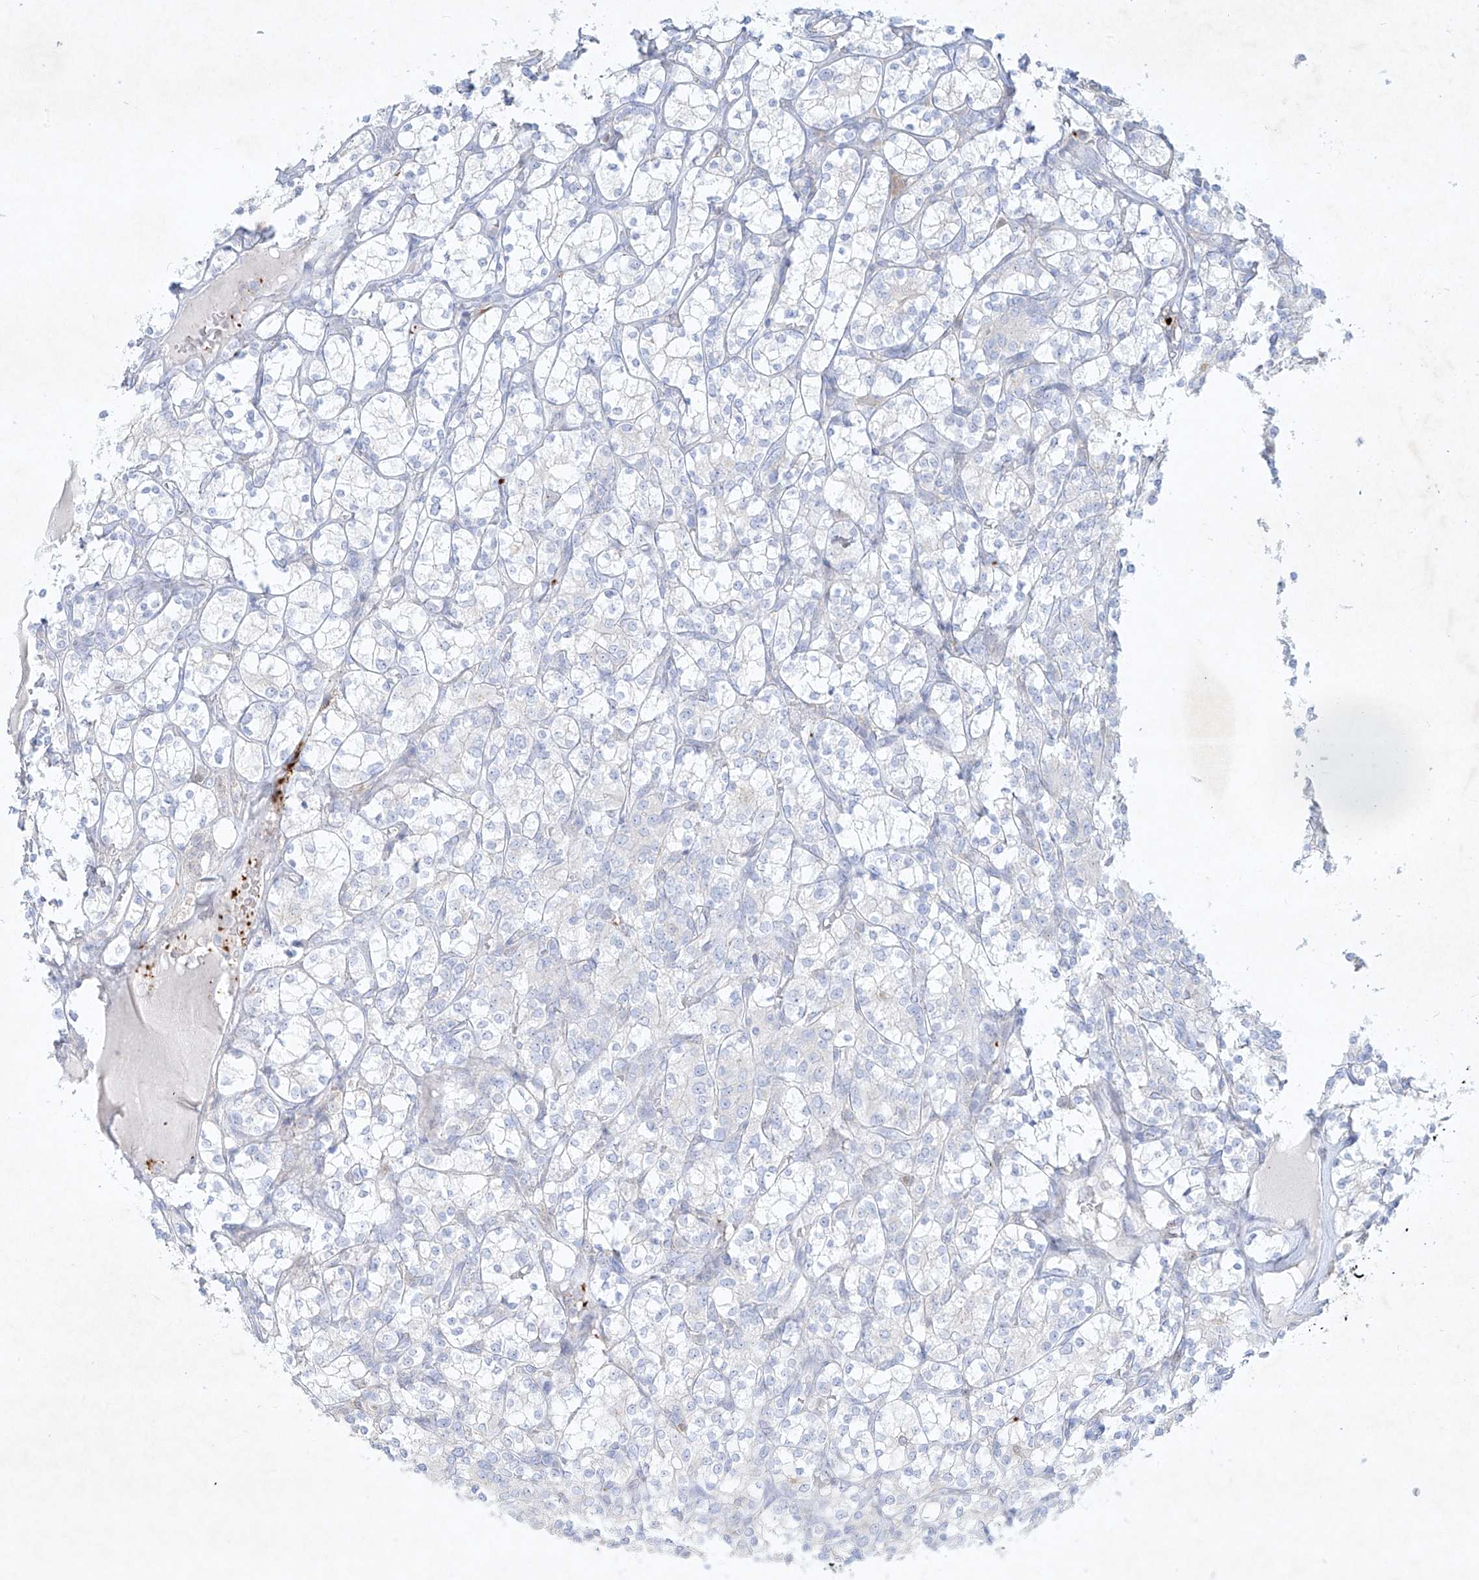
{"staining": {"intensity": "negative", "quantity": "none", "location": "none"}, "tissue": "renal cancer", "cell_type": "Tumor cells", "image_type": "cancer", "snomed": [{"axis": "morphology", "description": "Adenocarcinoma, NOS"}, {"axis": "topography", "description": "Kidney"}], "caption": "DAB immunohistochemical staining of human adenocarcinoma (renal) reveals no significant expression in tumor cells.", "gene": "PLEK", "patient": {"sex": "male", "age": 77}}